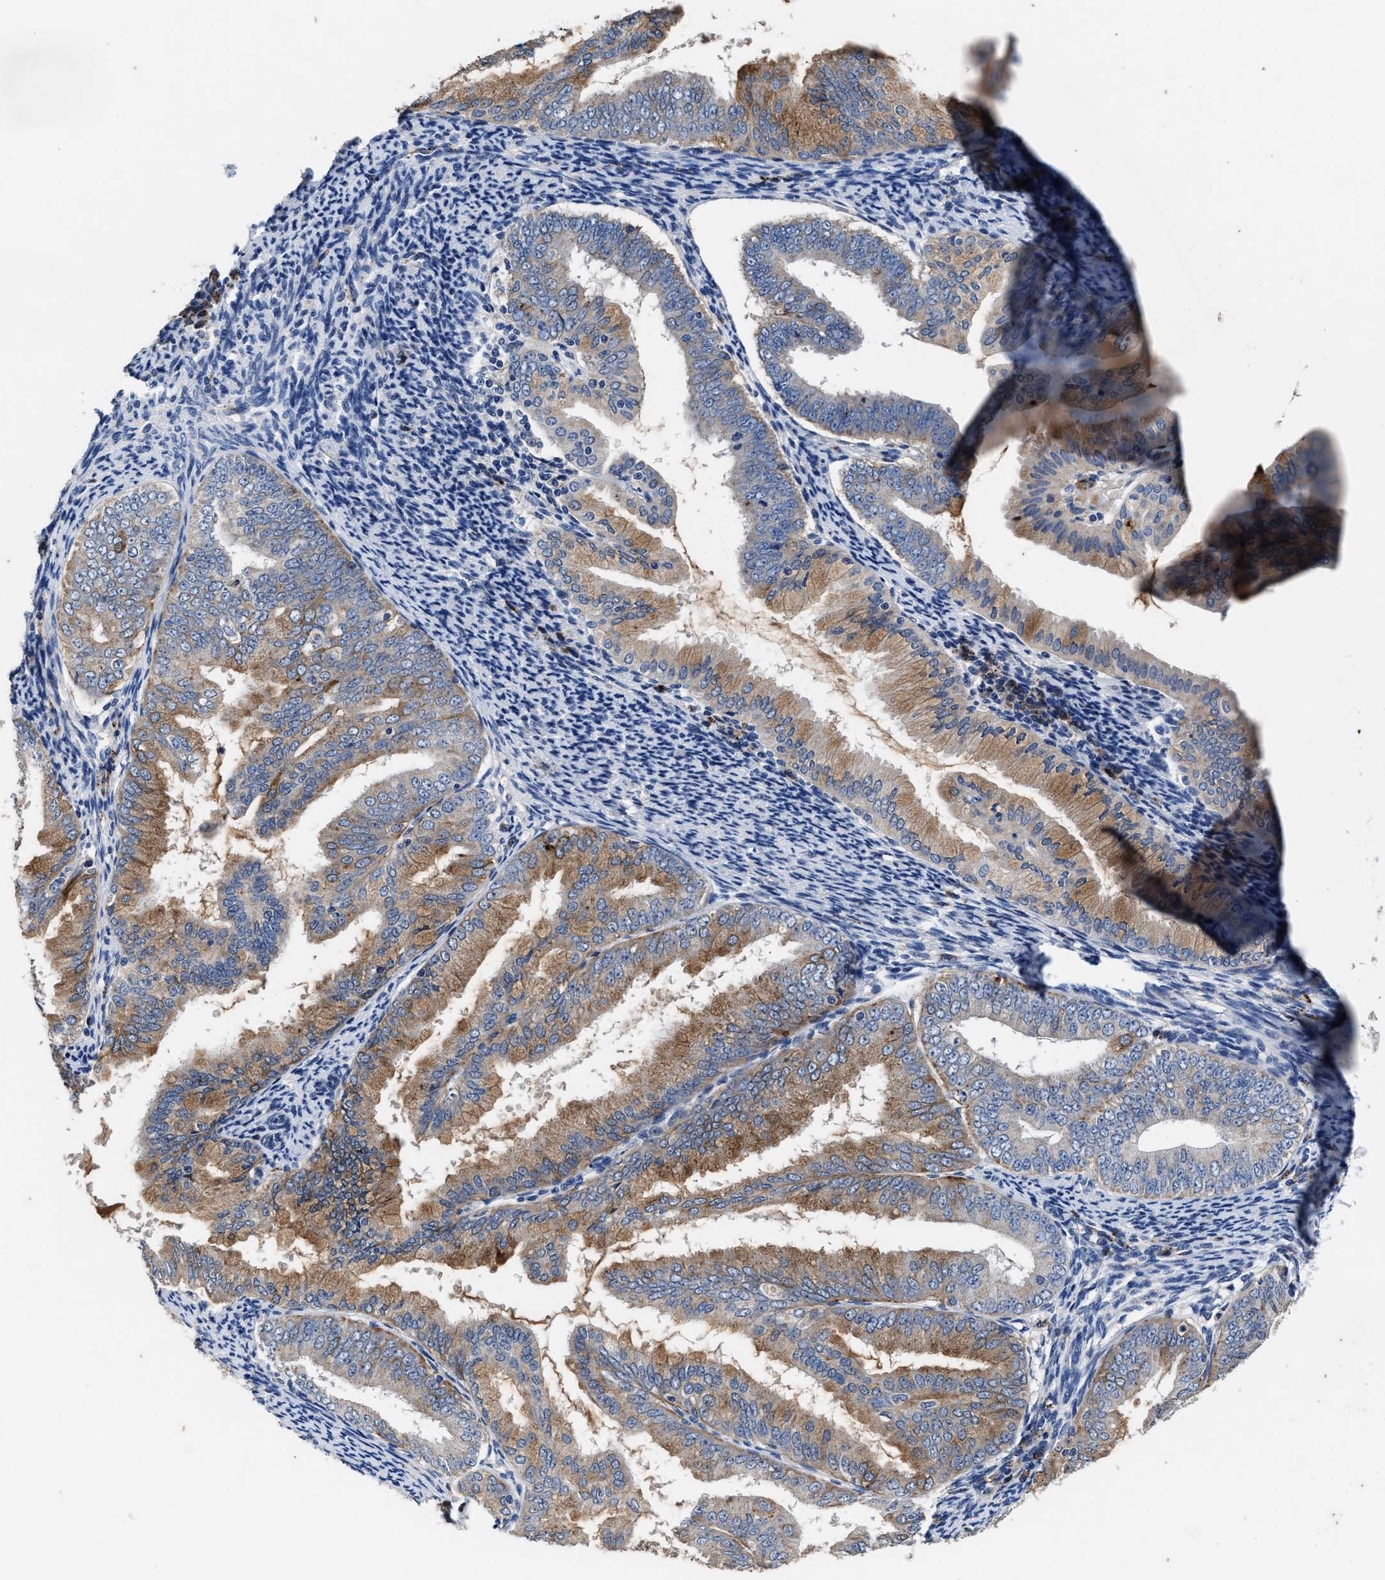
{"staining": {"intensity": "moderate", "quantity": ">75%", "location": "cytoplasmic/membranous"}, "tissue": "endometrial cancer", "cell_type": "Tumor cells", "image_type": "cancer", "snomed": [{"axis": "morphology", "description": "Adenocarcinoma, NOS"}, {"axis": "topography", "description": "Endometrium"}], "caption": "An image showing moderate cytoplasmic/membranous staining in approximately >75% of tumor cells in adenocarcinoma (endometrial), as visualized by brown immunohistochemical staining.", "gene": "UBR4", "patient": {"sex": "female", "age": 63}}